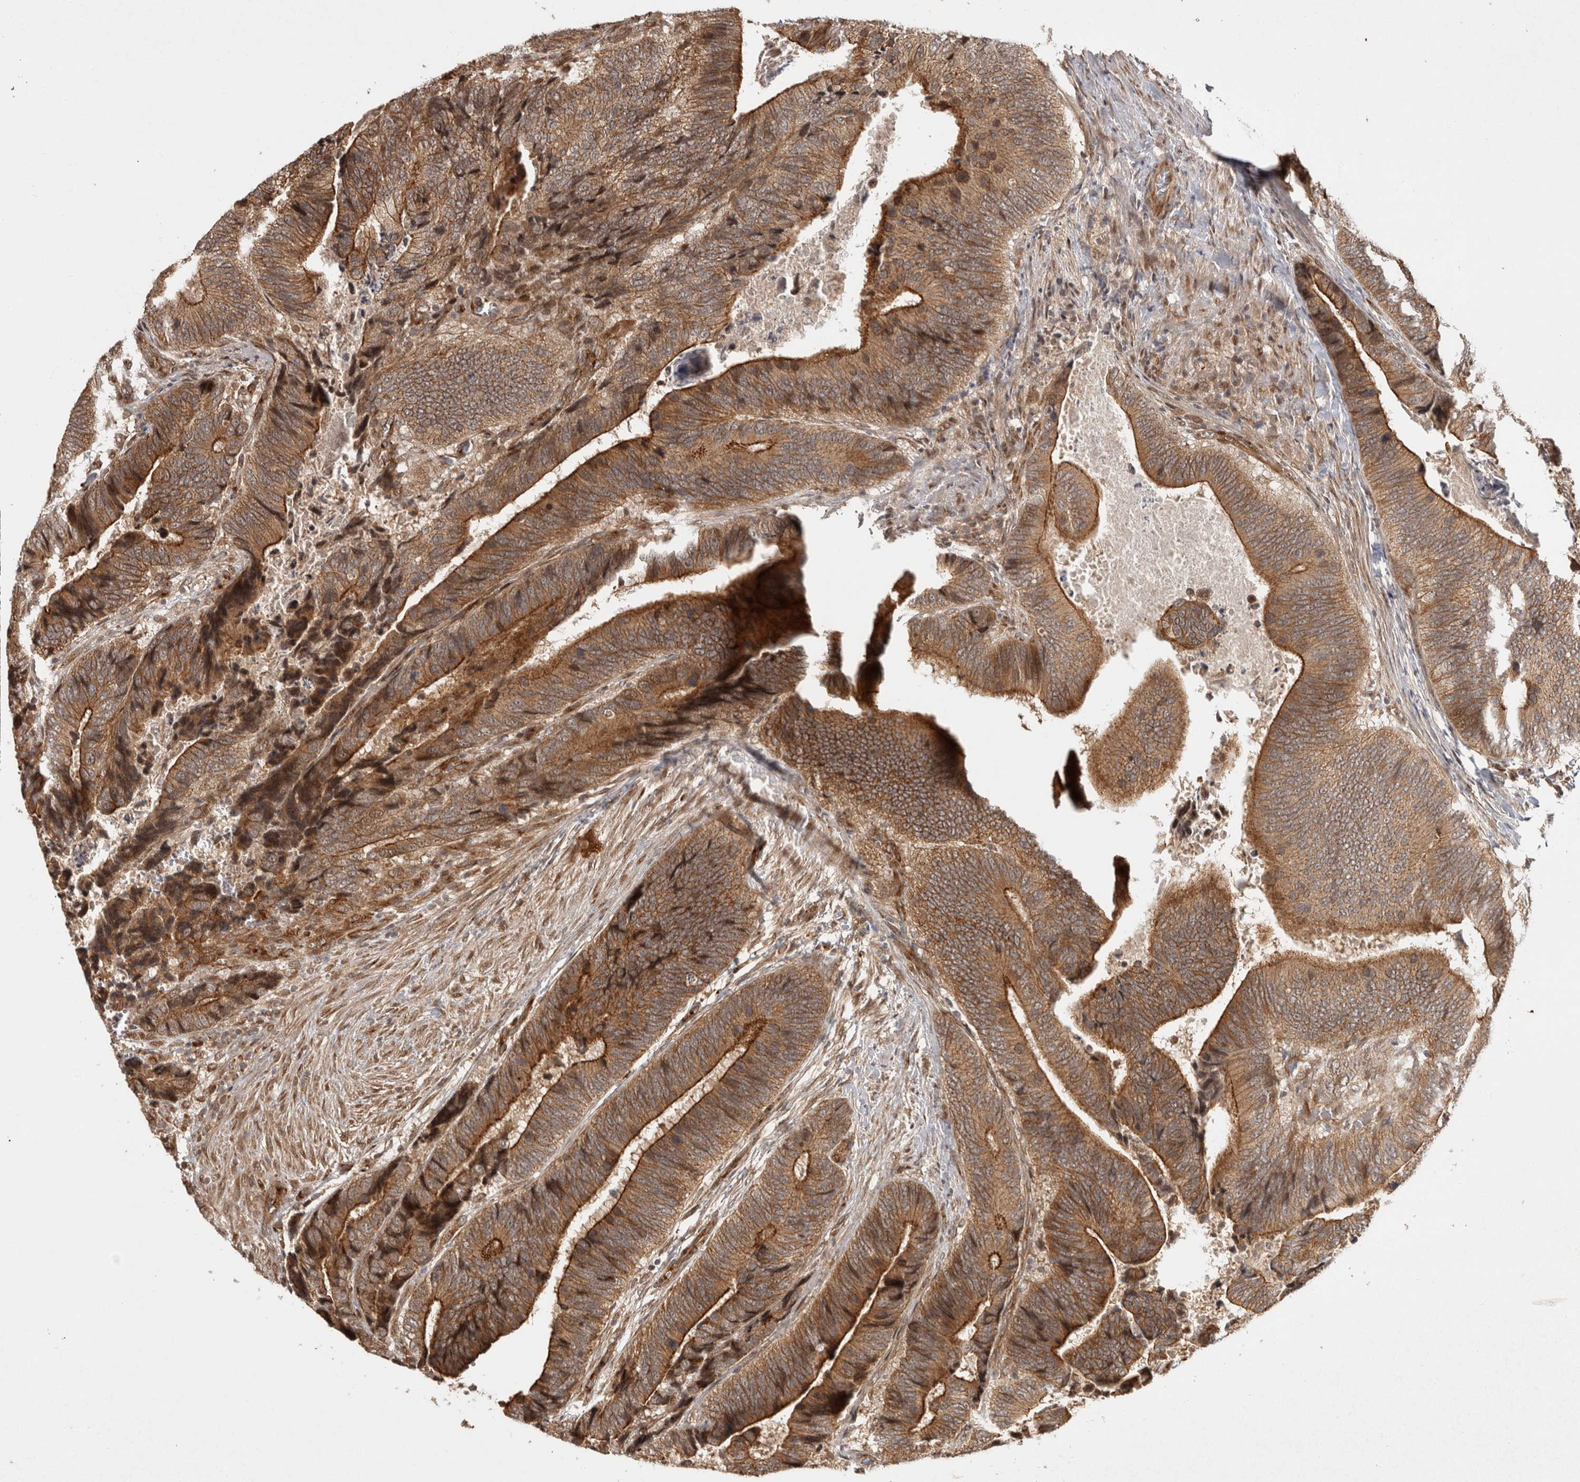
{"staining": {"intensity": "strong", "quantity": ">75%", "location": "cytoplasmic/membranous"}, "tissue": "colorectal cancer", "cell_type": "Tumor cells", "image_type": "cancer", "snomed": [{"axis": "morphology", "description": "Inflammation, NOS"}, {"axis": "morphology", "description": "Adenocarcinoma, NOS"}, {"axis": "topography", "description": "Colon"}], "caption": "Colorectal adenocarcinoma stained with DAB immunohistochemistry shows high levels of strong cytoplasmic/membranous staining in about >75% of tumor cells.", "gene": "CAMSAP2", "patient": {"sex": "male", "age": 72}}